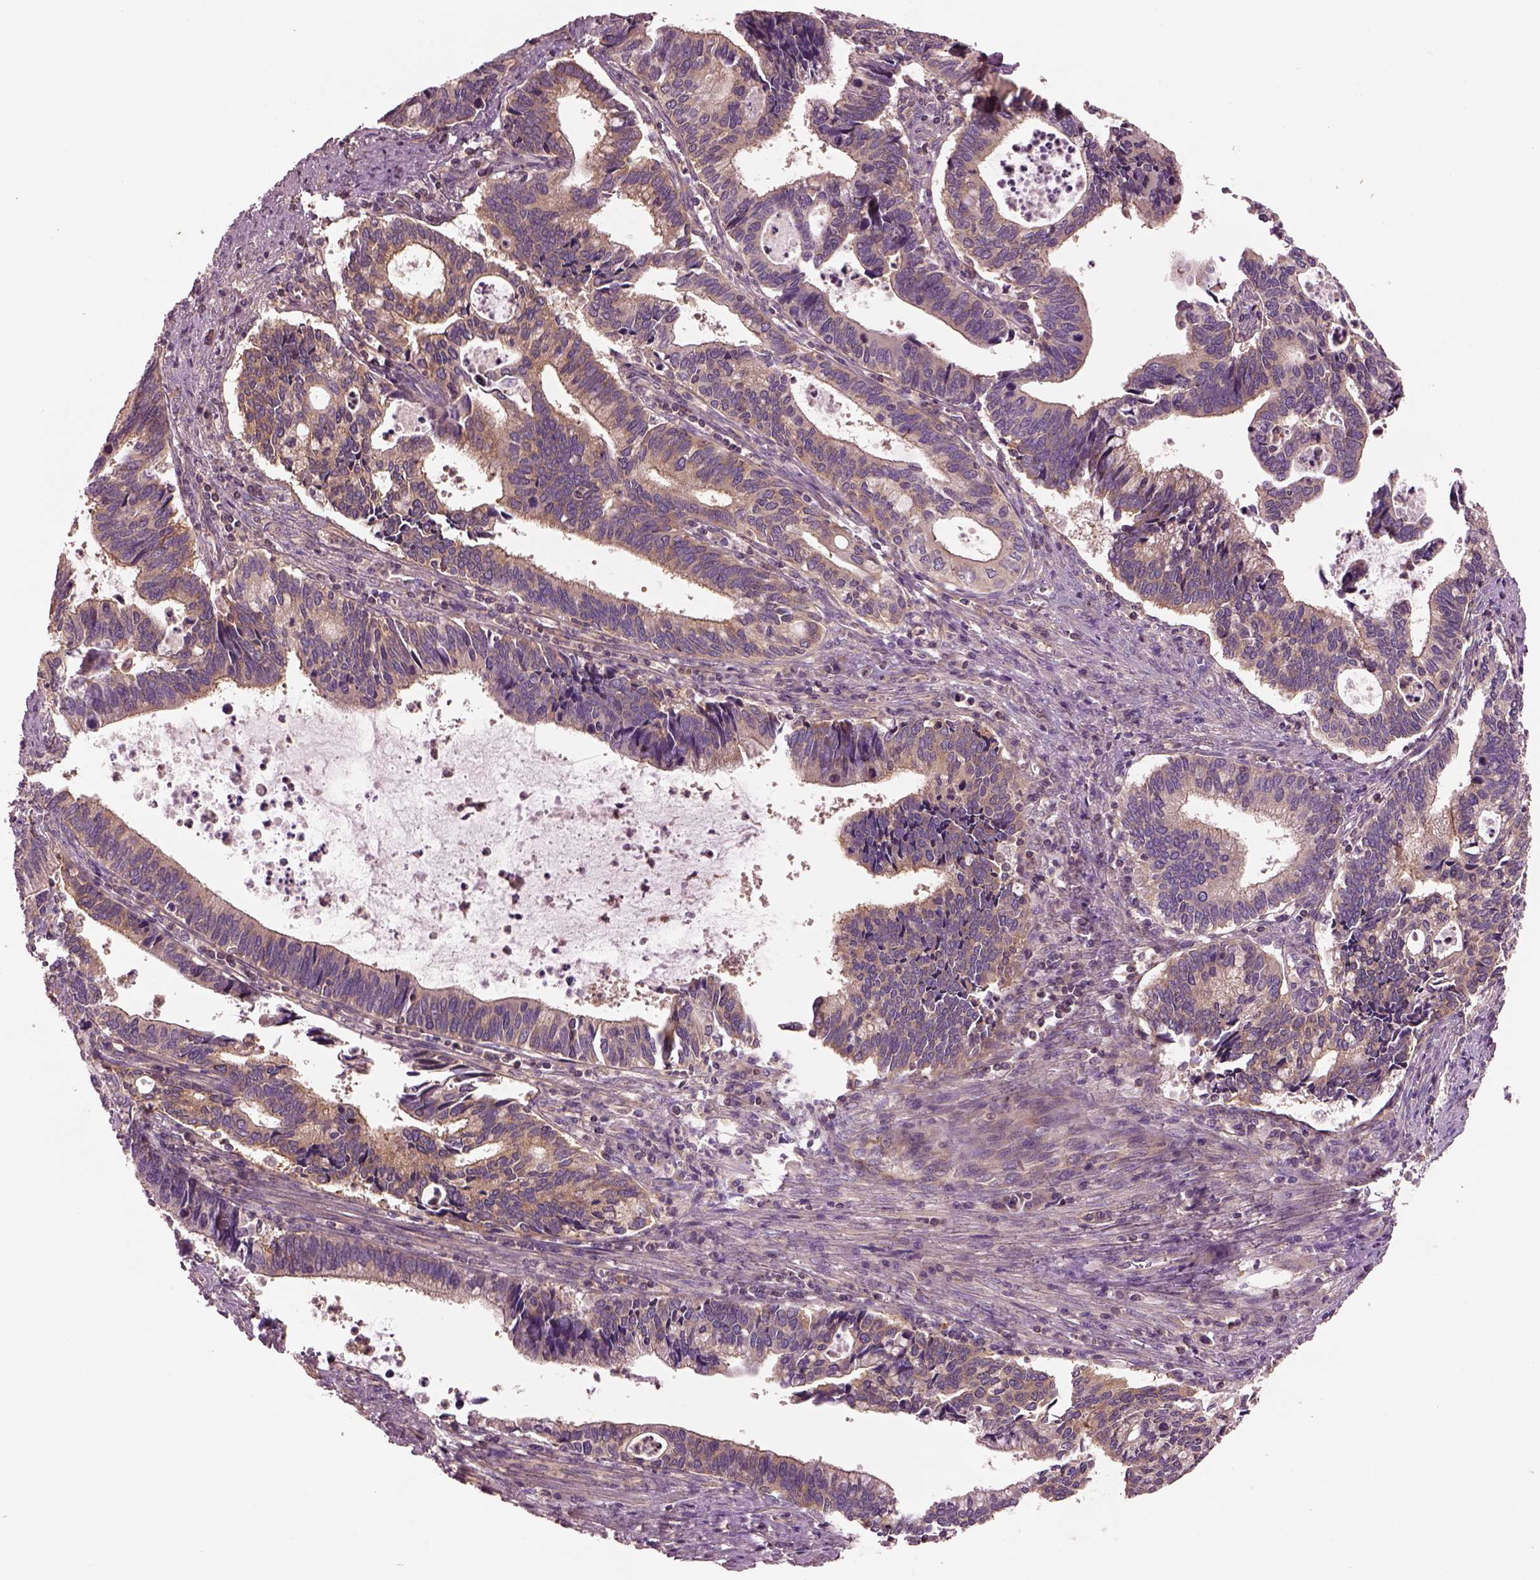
{"staining": {"intensity": "weak", "quantity": "25%-75%", "location": "cytoplasmic/membranous"}, "tissue": "cervical cancer", "cell_type": "Tumor cells", "image_type": "cancer", "snomed": [{"axis": "morphology", "description": "Adenocarcinoma, NOS"}, {"axis": "topography", "description": "Cervix"}], "caption": "High-magnification brightfield microscopy of cervical adenocarcinoma stained with DAB (brown) and counterstained with hematoxylin (blue). tumor cells exhibit weak cytoplasmic/membranous positivity is identified in approximately25%-75% of cells.", "gene": "CAD", "patient": {"sex": "female", "age": 42}}